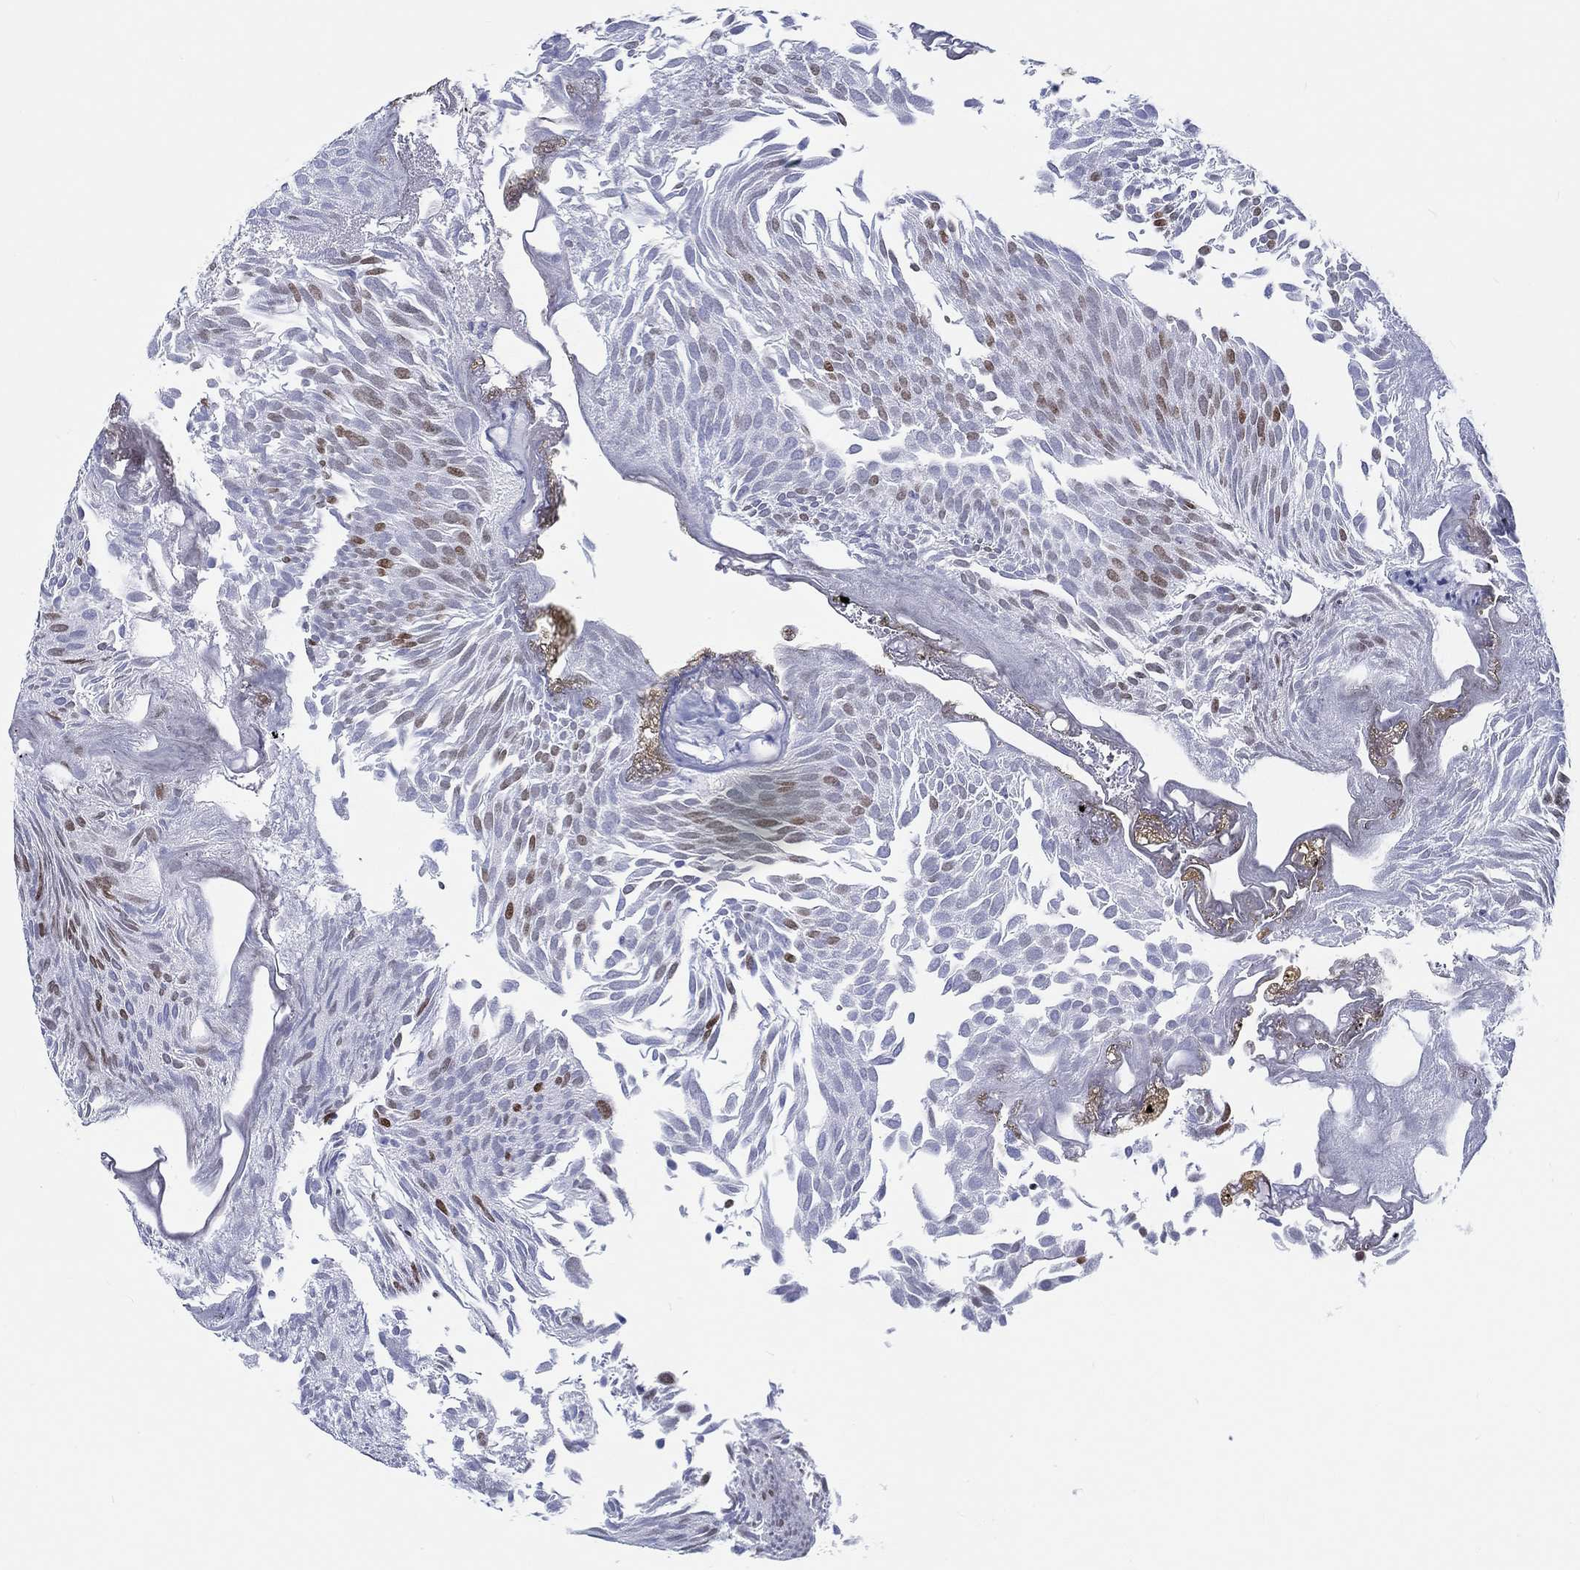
{"staining": {"intensity": "strong", "quantity": "<25%", "location": "nuclear"}, "tissue": "urothelial cancer", "cell_type": "Tumor cells", "image_type": "cancer", "snomed": [{"axis": "morphology", "description": "Urothelial carcinoma, Low grade"}, {"axis": "topography", "description": "Urinary bladder"}], "caption": "Immunohistochemical staining of human urothelial cancer exhibits medium levels of strong nuclear protein positivity in approximately <25% of tumor cells.", "gene": "H1-1", "patient": {"sex": "male", "age": 52}}